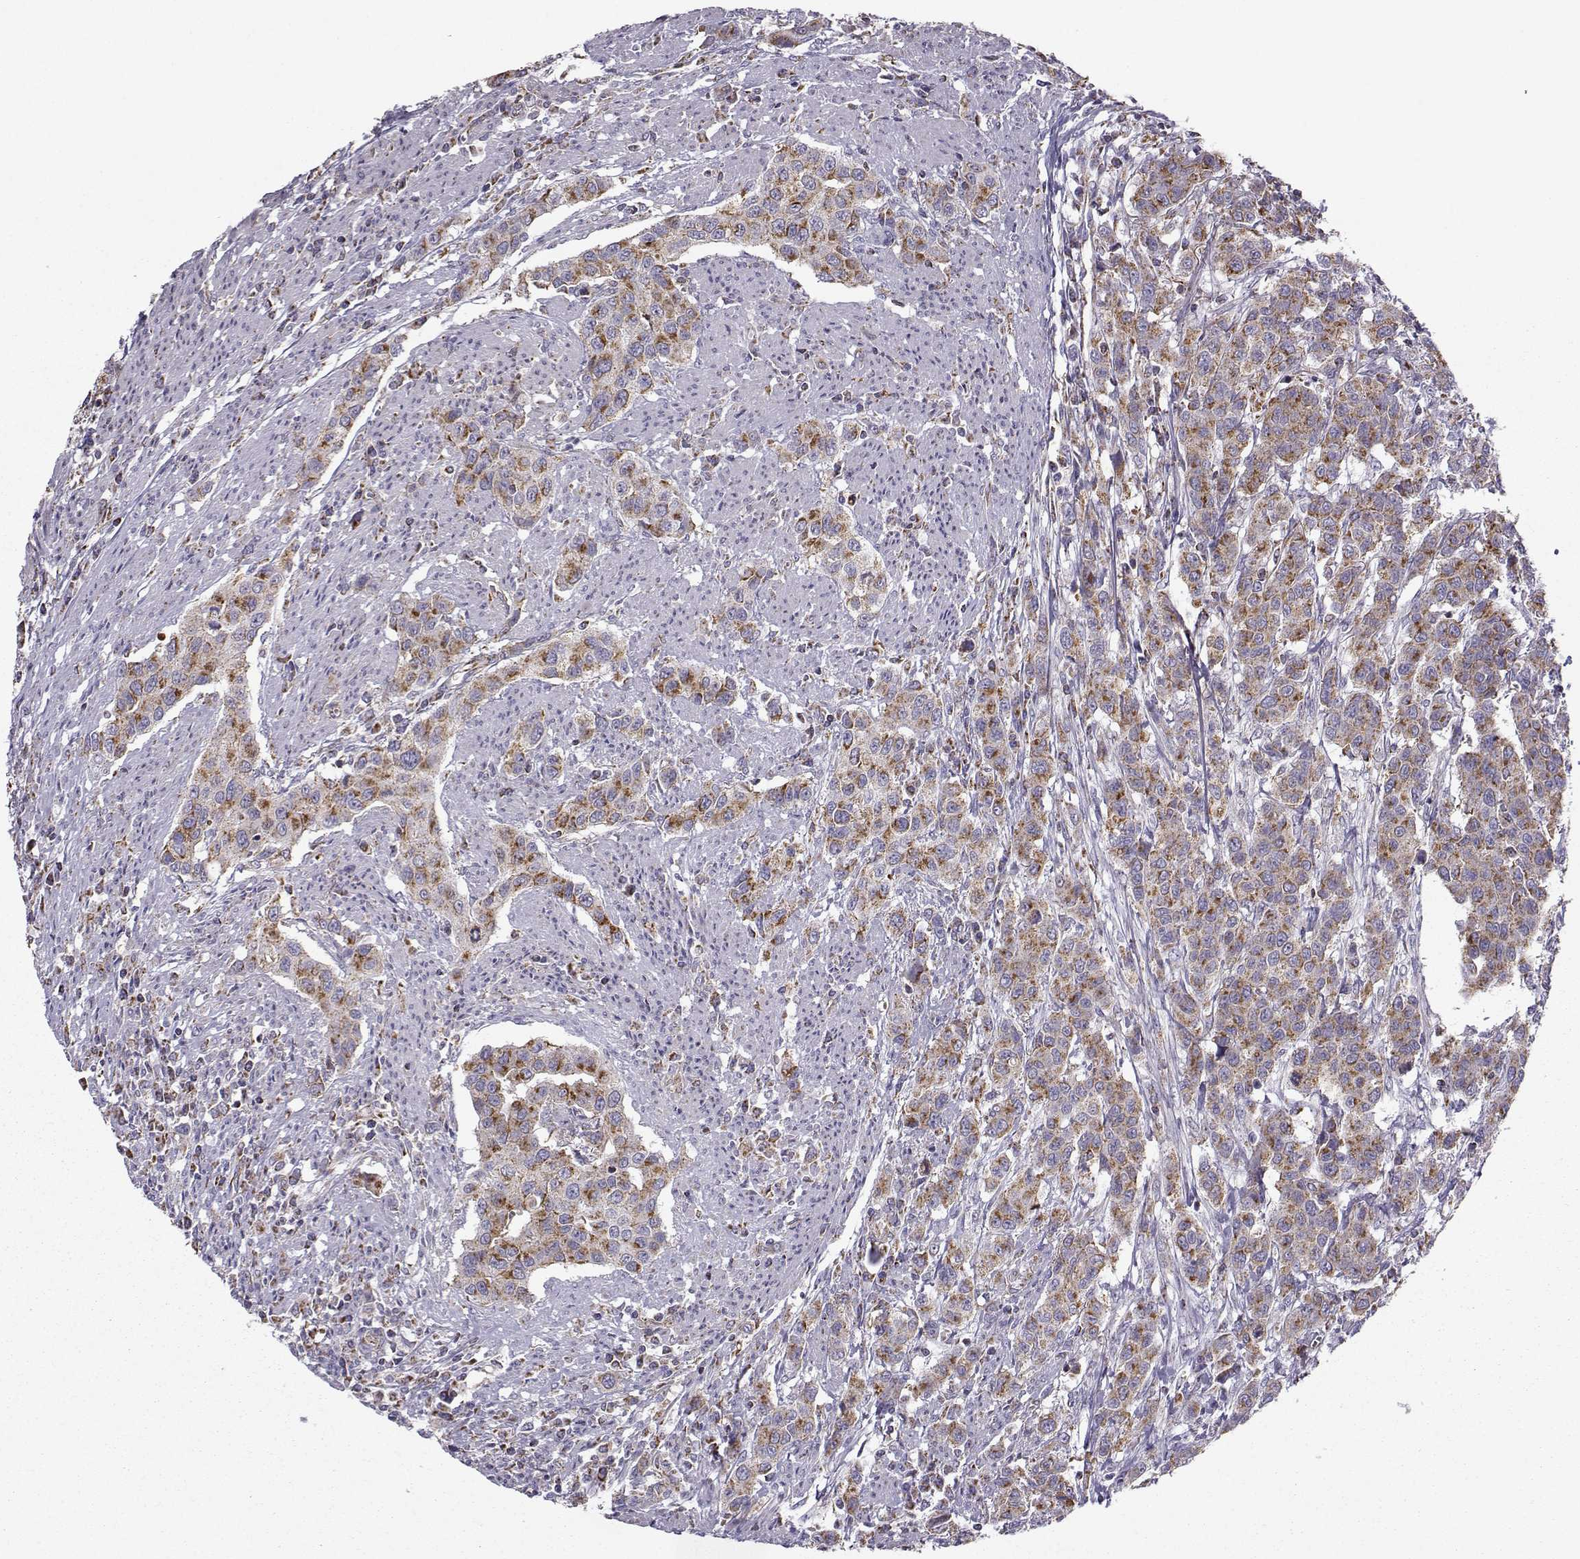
{"staining": {"intensity": "moderate", "quantity": ">75%", "location": "cytoplasmic/membranous"}, "tissue": "urothelial cancer", "cell_type": "Tumor cells", "image_type": "cancer", "snomed": [{"axis": "morphology", "description": "Urothelial carcinoma, High grade"}, {"axis": "topography", "description": "Urinary bladder"}], "caption": "Immunohistochemistry staining of urothelial cancer, which exhibits medium levels of moderate cytoplasmic/membranous positivity in about >75% of tumor cells indicating moderate cytoplasmic/membranous protein positivity. The staining was performed using DAB (brown) for protein detection and nuclei were counterstained in hematoxylin (blue).", "gene": "NECAB3", "patient": {"sex": "female", "age": 58}}